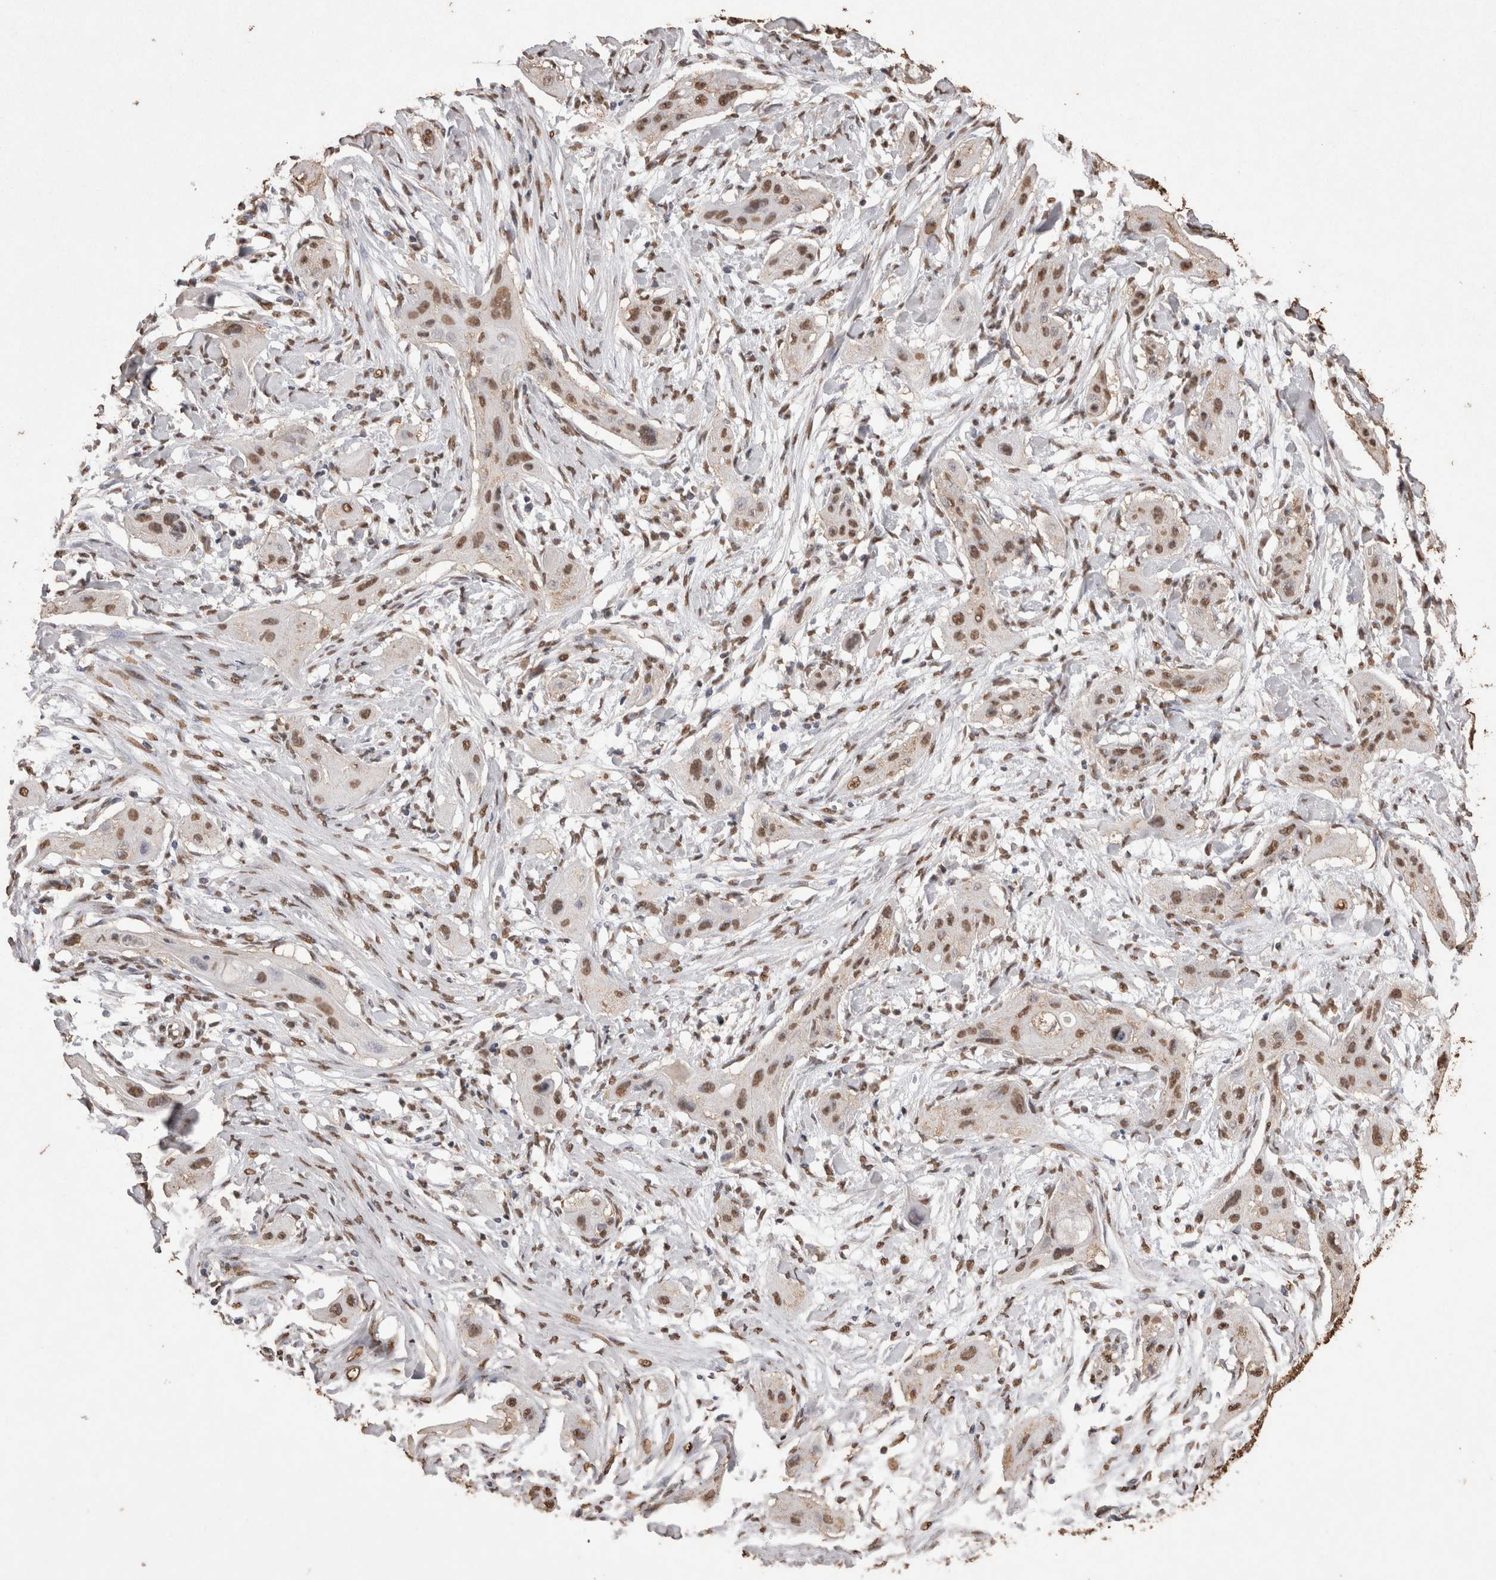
{"staining": {"intensity": "moderate", "quantity": ">75%", "location": "nuclear"}, "tissue": "lung cancer", "cell_type": "Tumor cells", "image_type": "cancer", "snomed": [{"axis": "morphology", "description": "Squamous cell carcinoma, NOS"}, {"axis": "topography", "description": "Lung"}], "caption": "Squamous cell carcinoma (lung) stained for a protein demonstrates moderate nuclear positivity in tumor cells.", "gene": "POU5F1", "patient": {"sex": "female", "age": 47}}